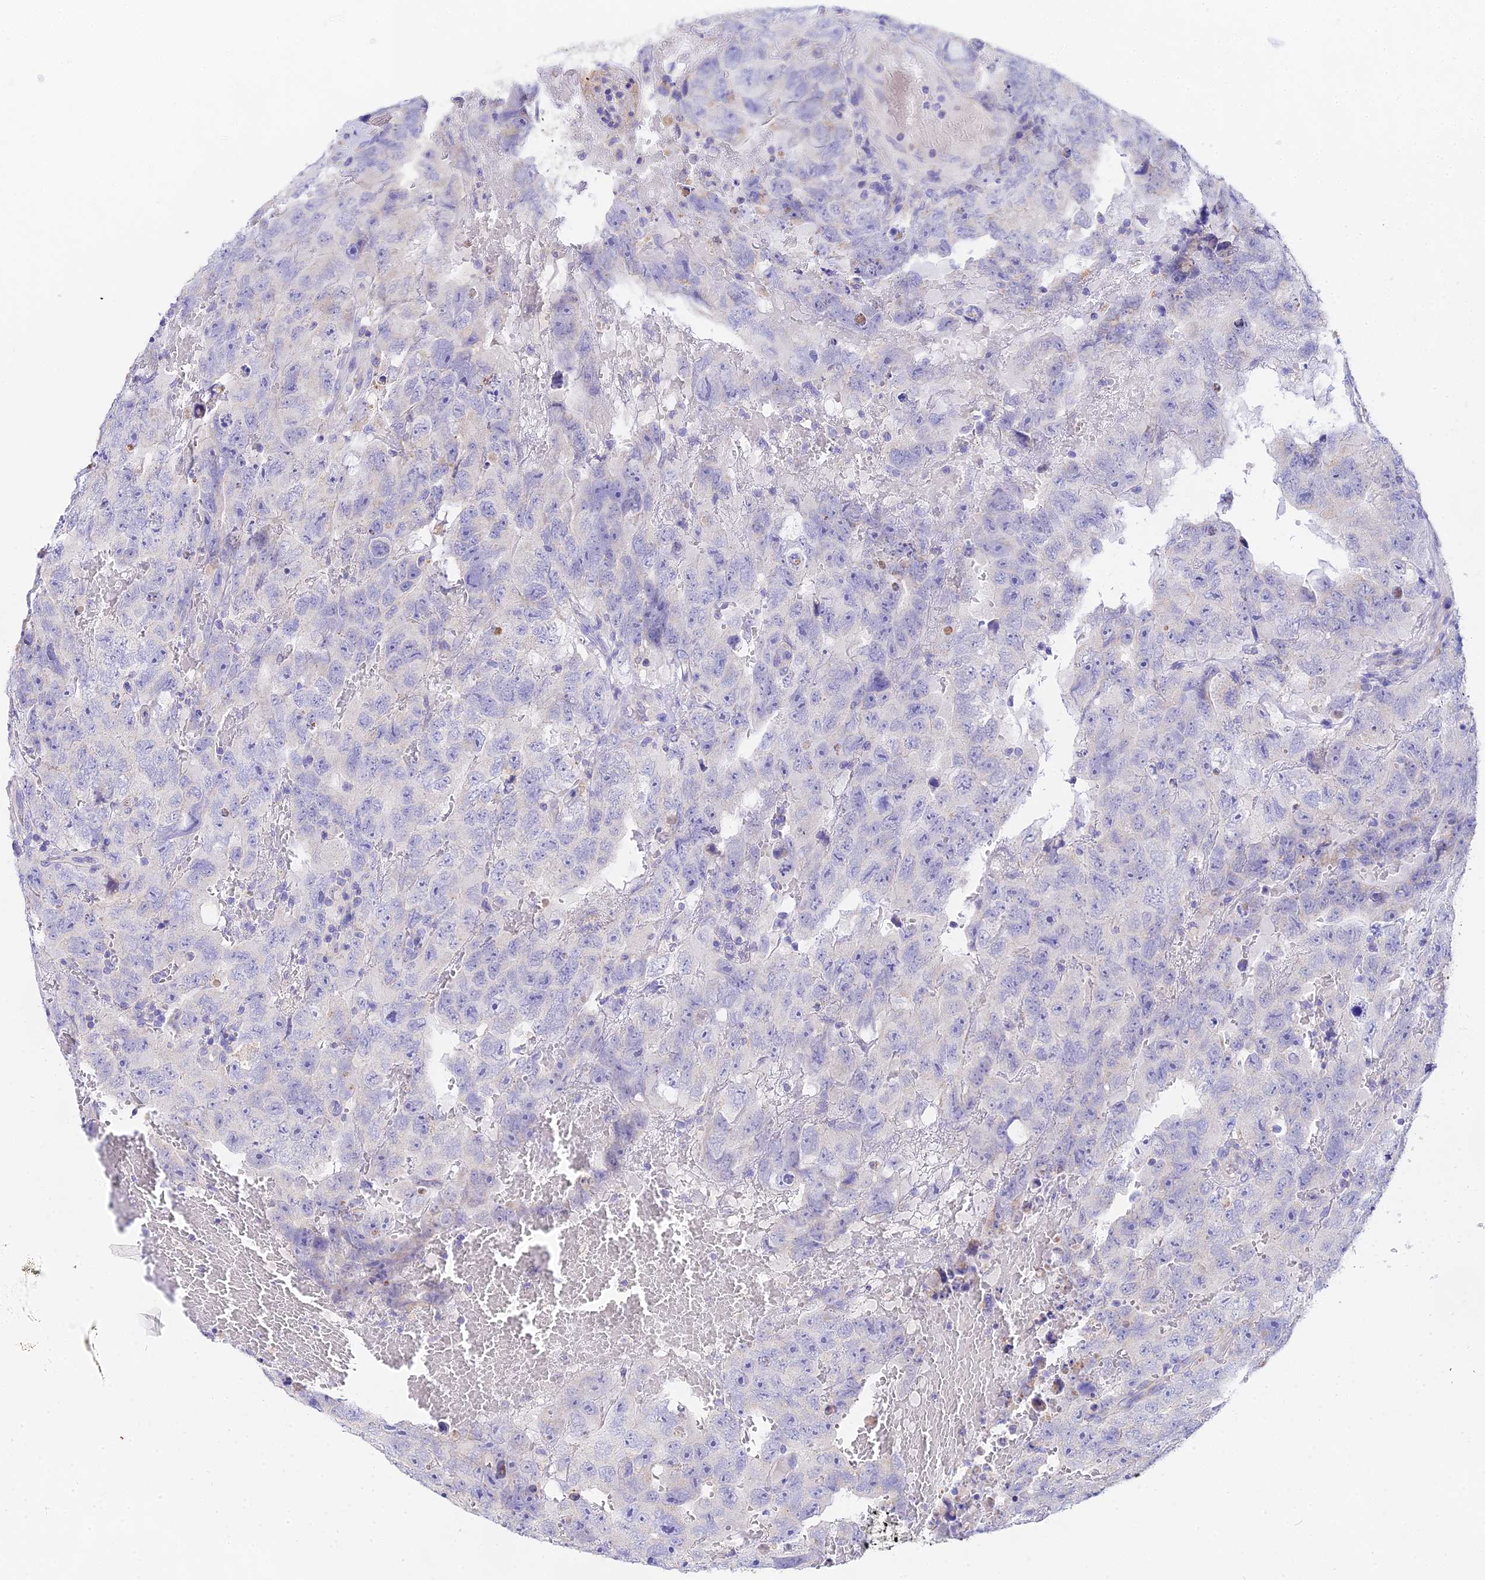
{"staining": {"intensity": "negative", "quantity": "none", "location": "none"}, "tissue": "testis cancer", "cell_type": "Tumor cells", "image_type": "cancer", "snomed": [{"axis": "morphology", "description": "Carcinoma, Embryonal, NOS"}, {"axis": "topography", "description": "Testis"}], "caption": "An IHC image of testis cancer is shown. There is no staining in tumor cells of testis cancer.", "gene": "PPP2R2C", "patient": {"sex": "male", "age": 45}}